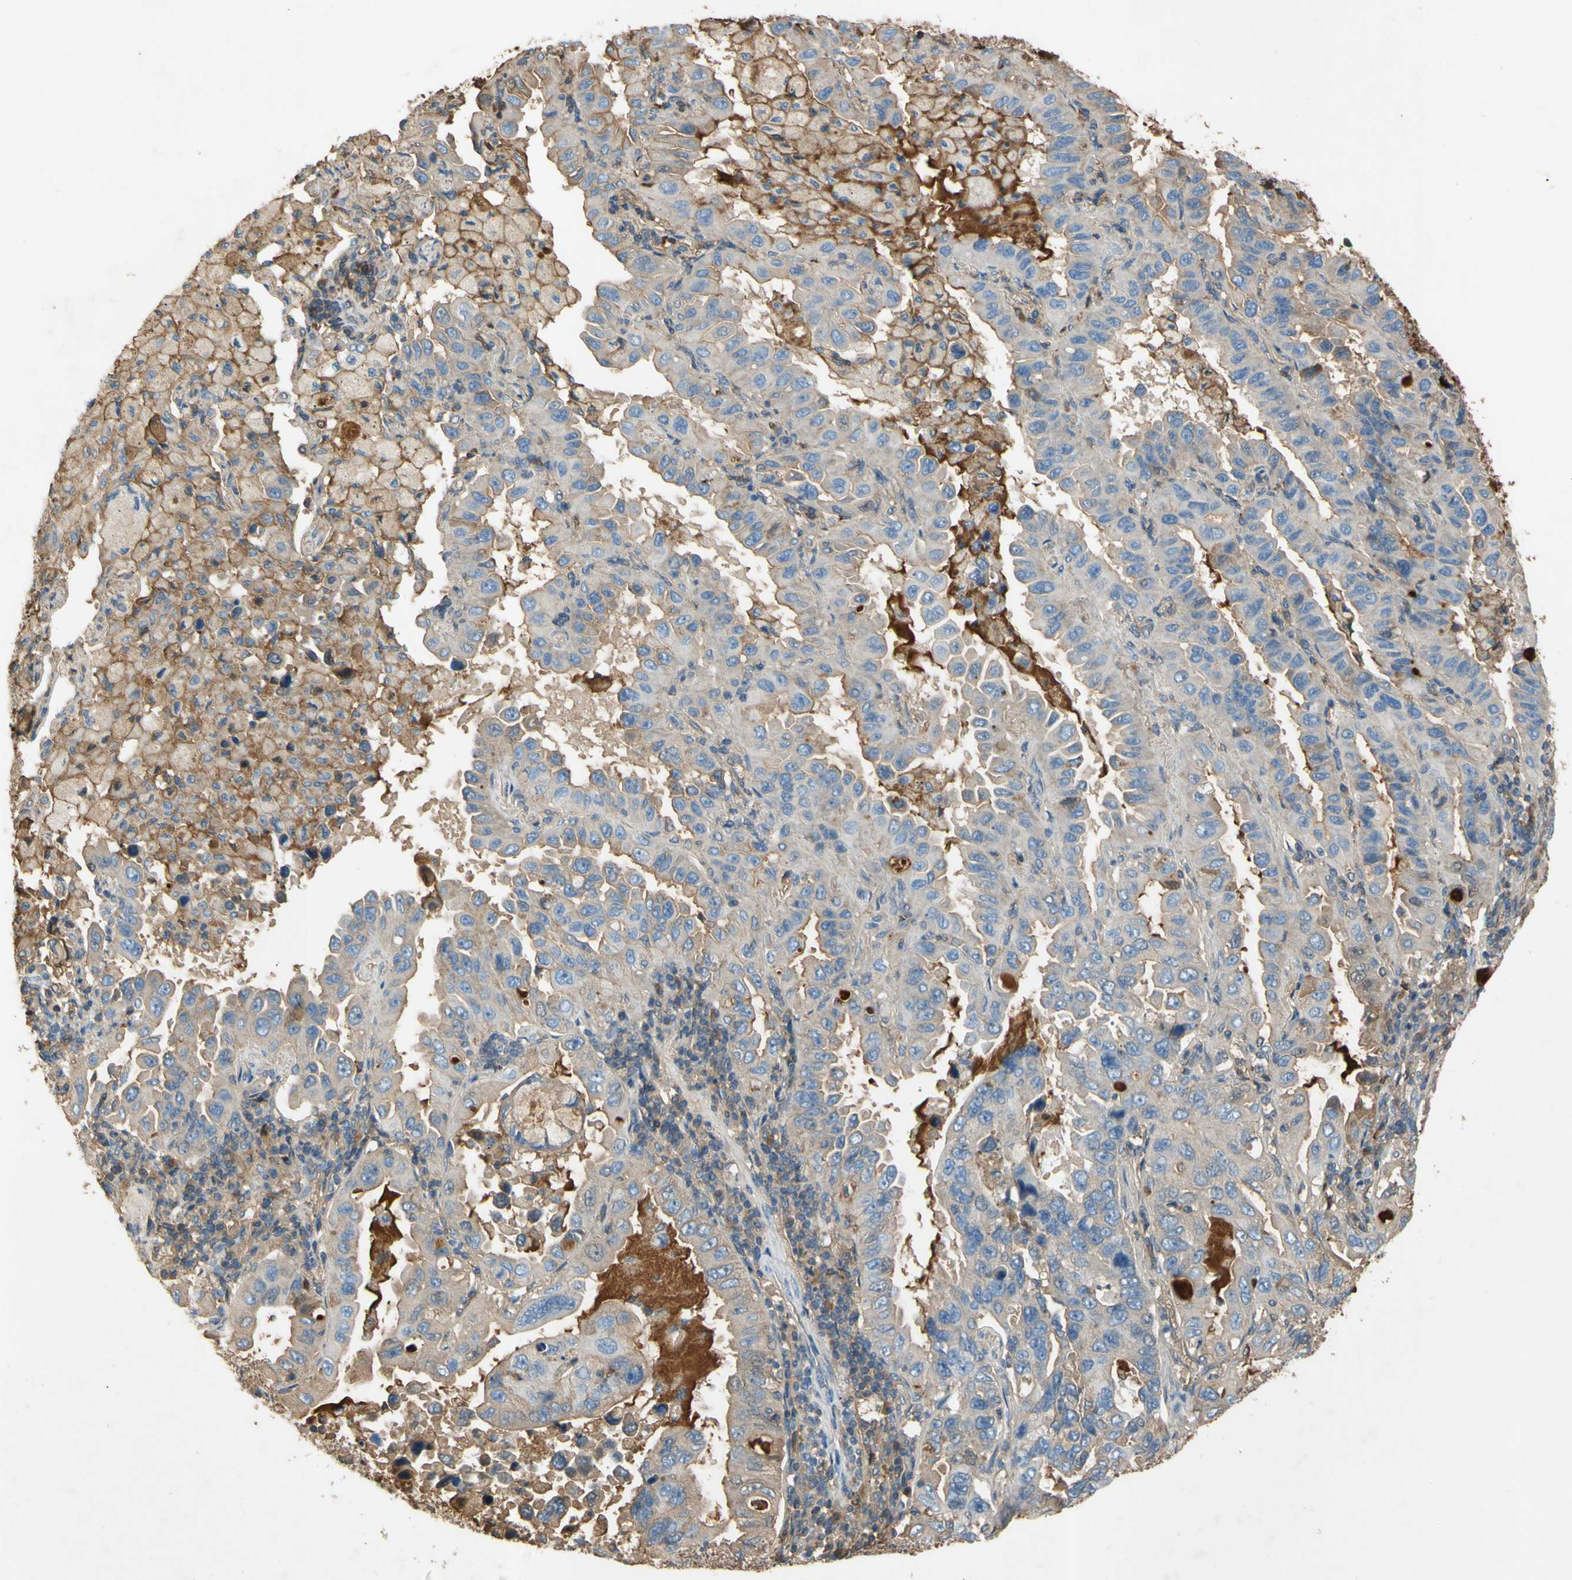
{"staining": {"intensity": "weak", "quantity": ">75%", "location": "cytoplasmic/membranous"}, "tissue": "lung cancer", "cell_type": "Tumor cells", "image_type": "cancer", "snomed": [{"axis": "morphology", "description": "Adenocarcinoma, NOS"}, {"axis": "topography", "description": "Lung"}], "caption": "Adenocarcinoma (lung) tissue displays weak cytoplasmic/membranous staining in about >75% of tumor cells Immunohistochemistry stains the protein in brown and the nuclei are stained blue.", "gene": "TIMP2", "patient": {"sex": "male", "age": 64}}